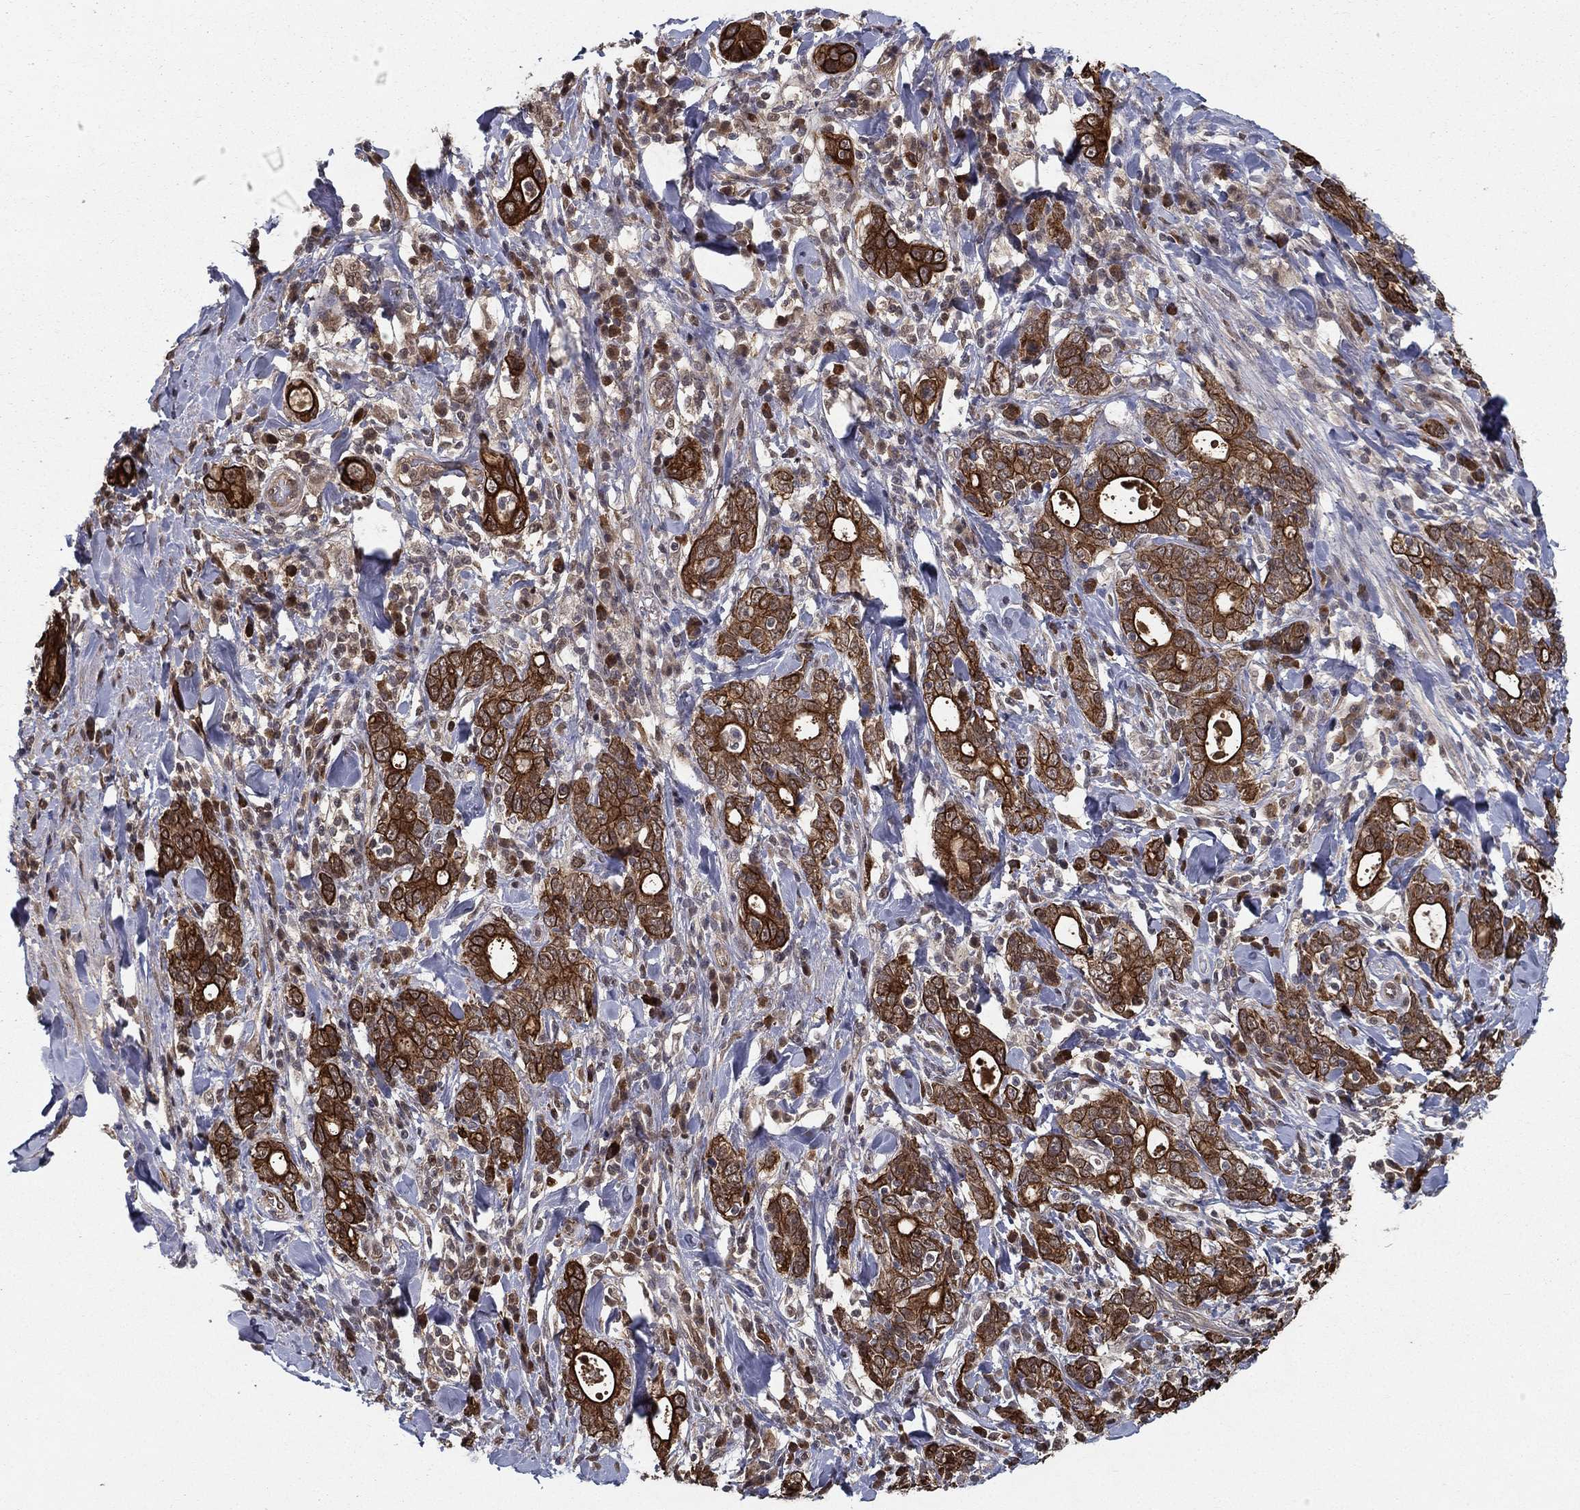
{"staining": {"intensity": "strong", "quantity": ">75%", "location": "cytoplasmic/membranous"}, "tissue": "stomach cancer", "cell_type": "Tumor cells", "image_type": "cancer", "snomed": [{"axis": "morphology", "description": "Adenocarcinoma, NOS"}, {"axis": "topography", "description": "Stomach"}], "caption": "Adenocarcinoma (stomach) stained for a protein shows strong cytoplasmic/membranous positivity in tumor cells. Nuclei are stained in blue.", "gene": "SLC6A6", "patient": {"sex": "male", "age": 79}}